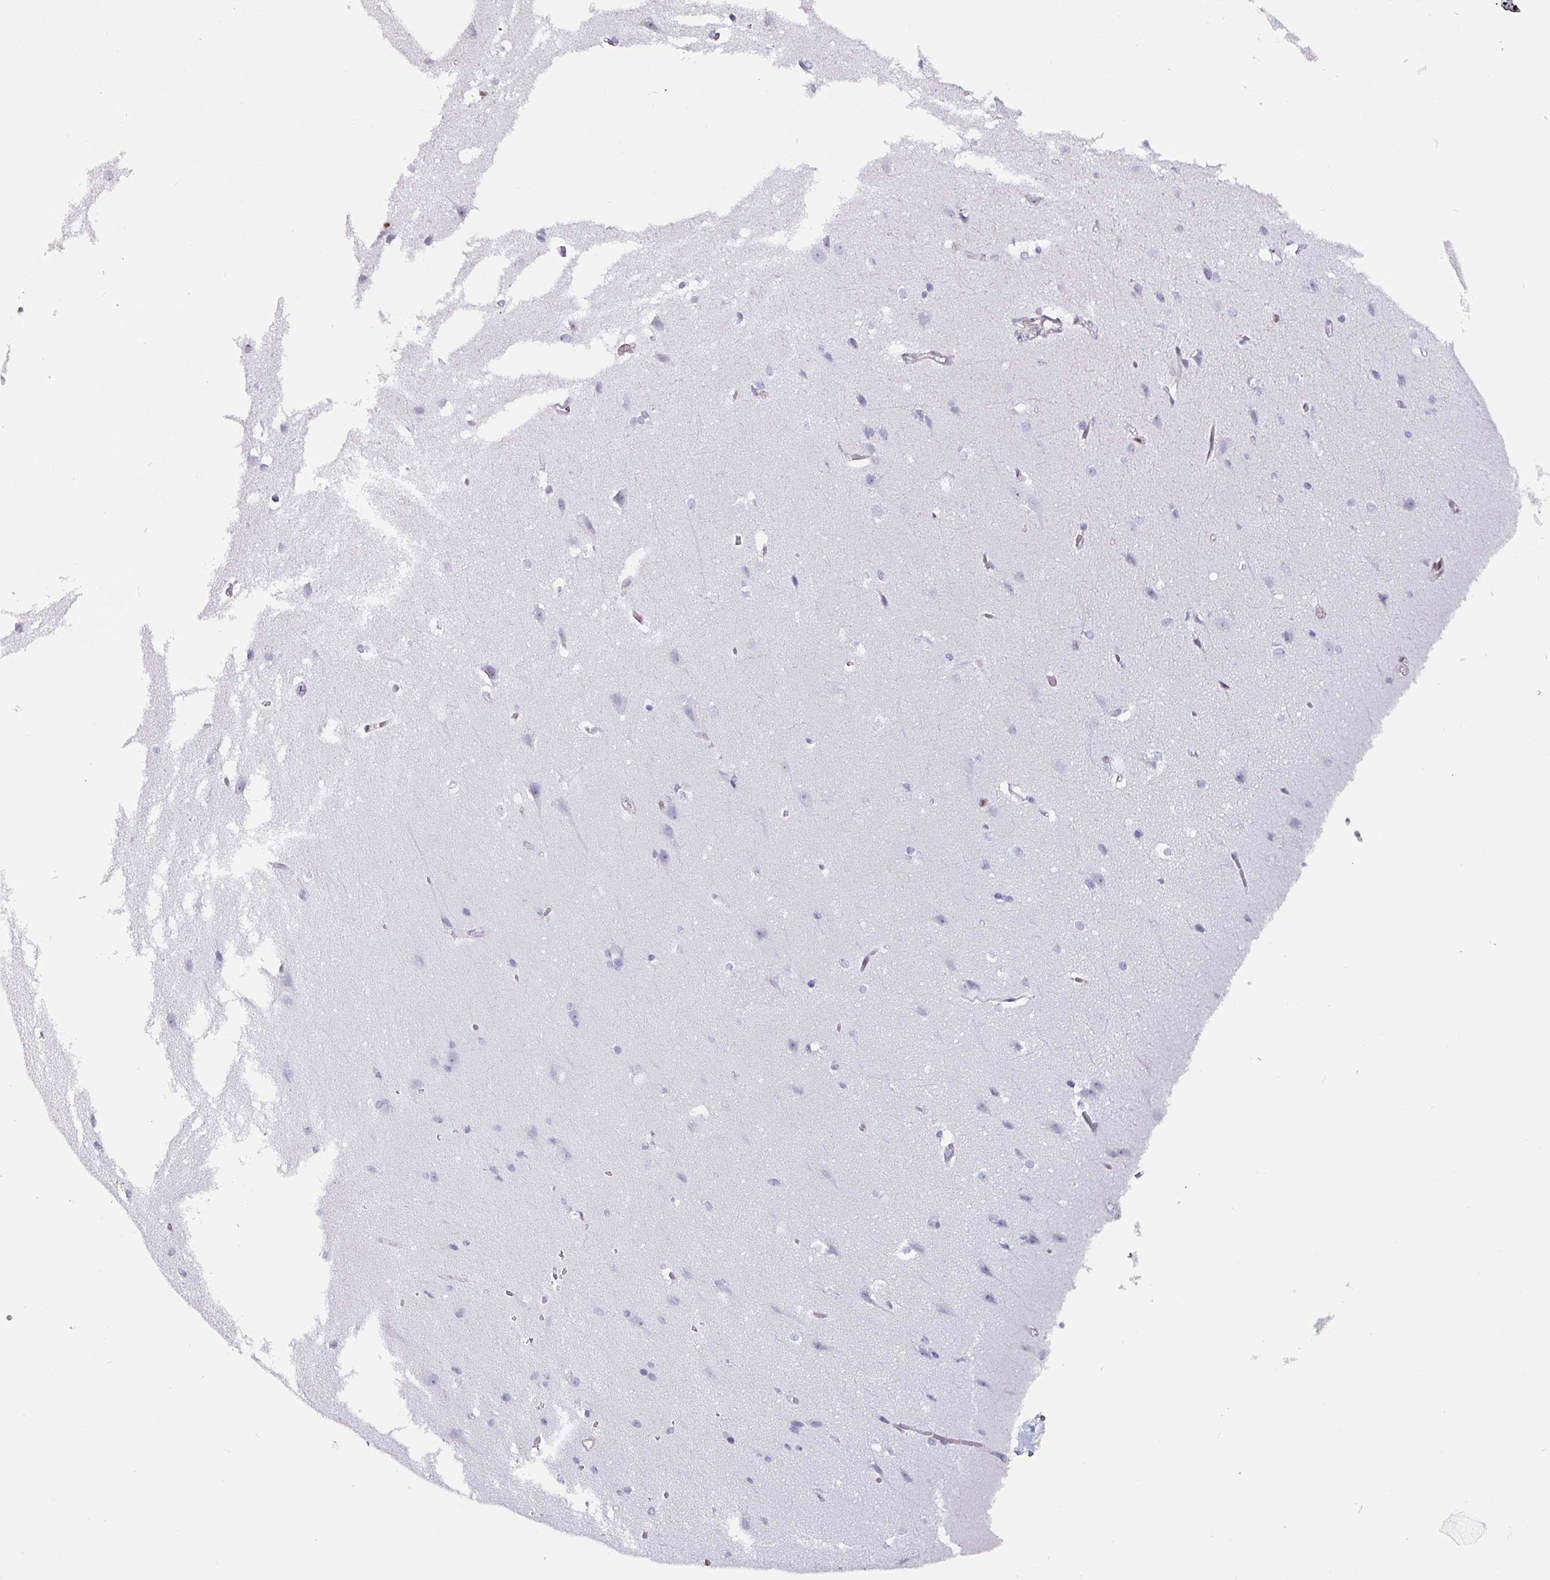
{"staining": {"intensity": "negative", "quantity": "none", "location": "none"}, "tissue": "cerebral cortex", "cell_type": "Endothelial cells", "image_type": "normal", "snomed": [{"axis": "morphology", "description": "Normal tissue, NOS"}, {"axis": "topography", "description": "Cerebral cortex"}], "caption": "Immunohistochemical staining of benign human cerebral cortex demonstrates no significant staining in endothelial cells. (Stains: DAB immunohistochemistry with hematoxylin counter stain, Microscopy: brightfield microscopy at high magnification).", "gene": "ZNF816", "patient": {"sex": "male", "age": 37}}